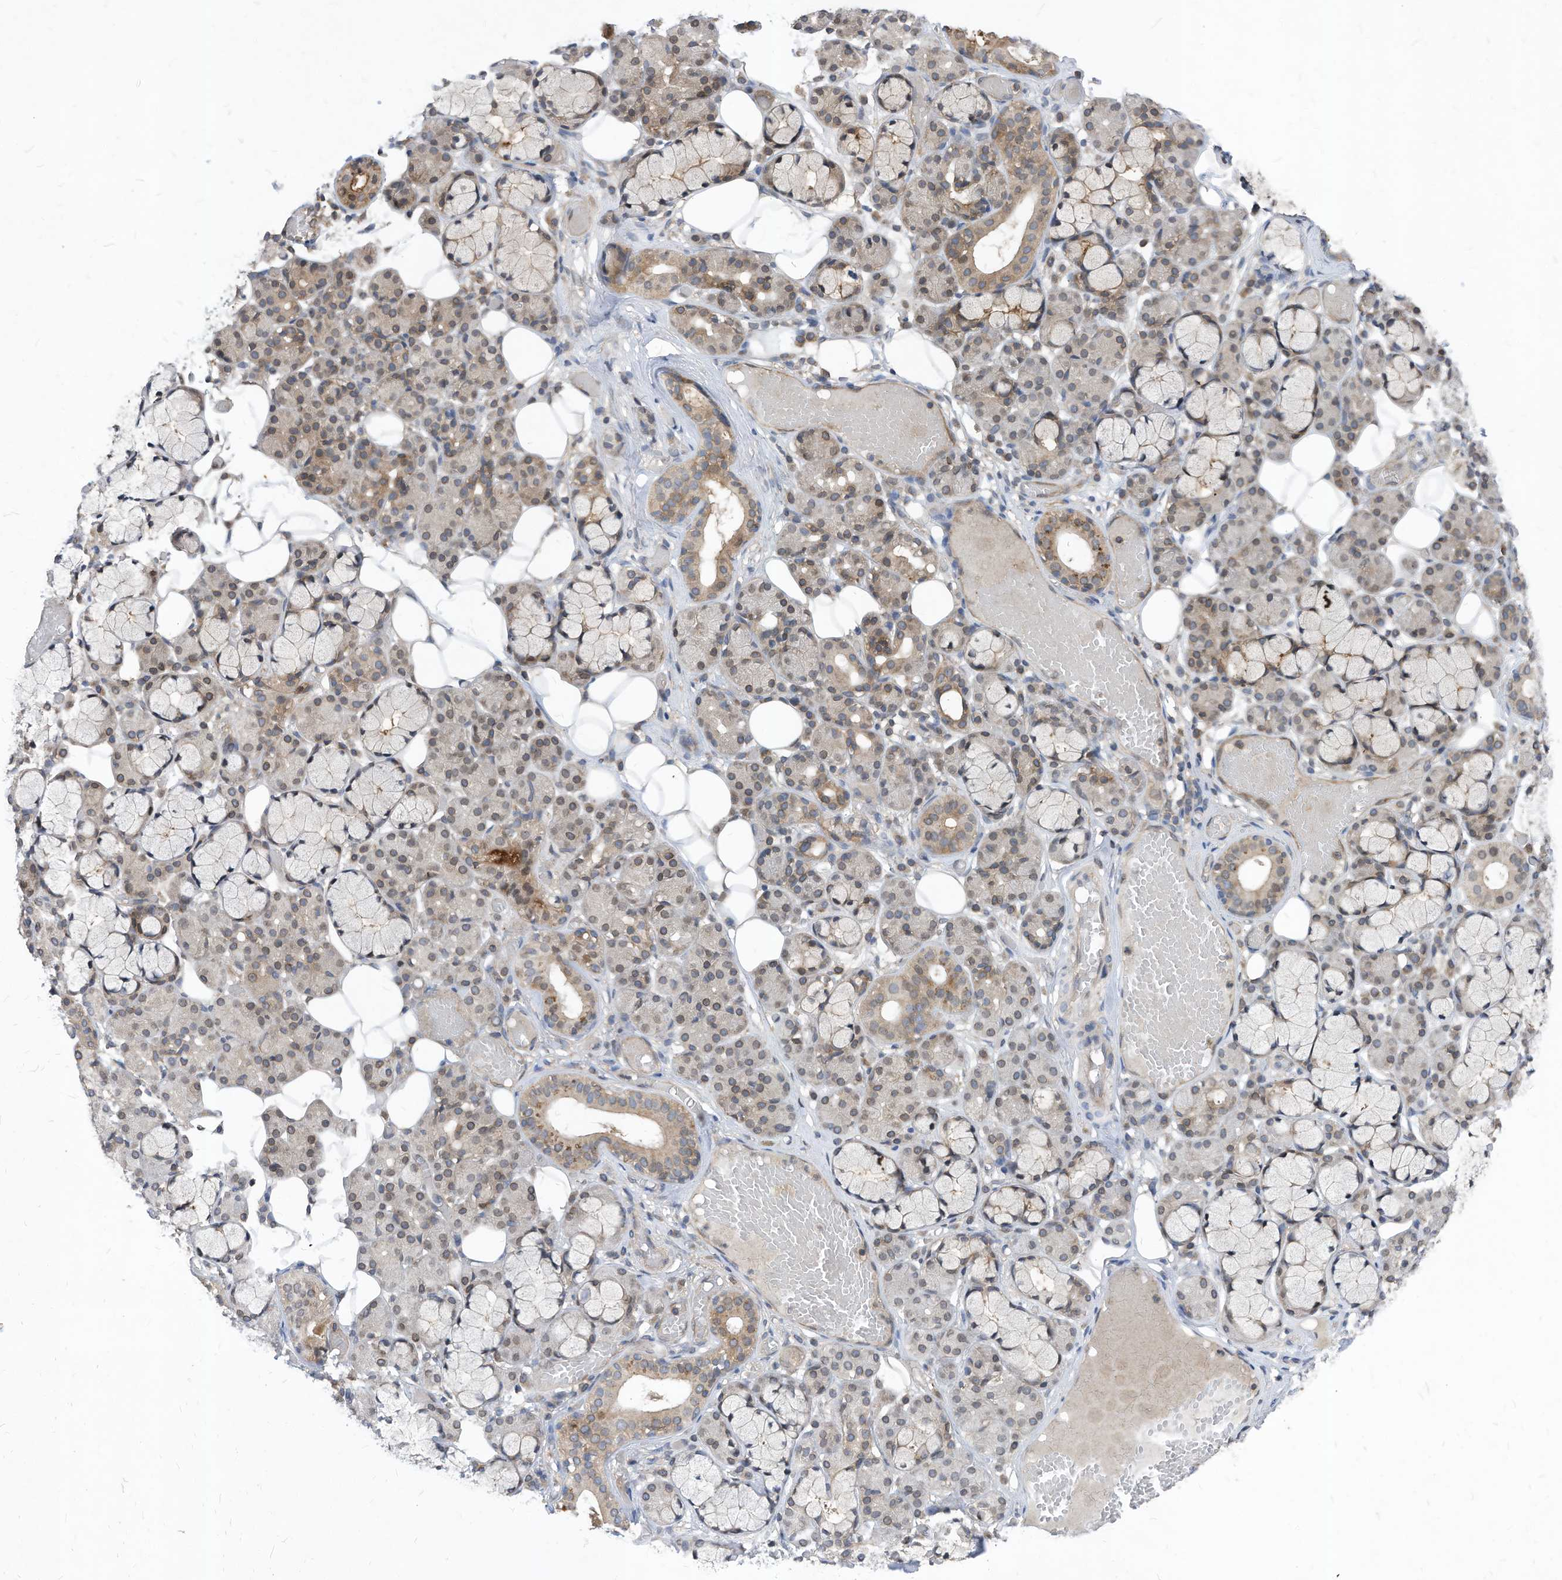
{"staining": {"intensity": "weak", "quantity": "25%-75%", "location": "cytoplasmic/membranous"}, "tissue": "salivary gland", "cell_type": "Glandular cells", "image_type": "normal", "snomed": [{"axis": "morphology", "description": "Normal tissue, NOS"}, {"axis": "topography", "description": "Salivary gland"}], "caption": "Immunohistochemical staining of unremarkable salivary gland exhibits weak cytoplasmic/membranous protein staining in approximately 25%-75% of glandular cells.", "gene": "KPNB1", "patient": {"sex": "male", "age": 63}}